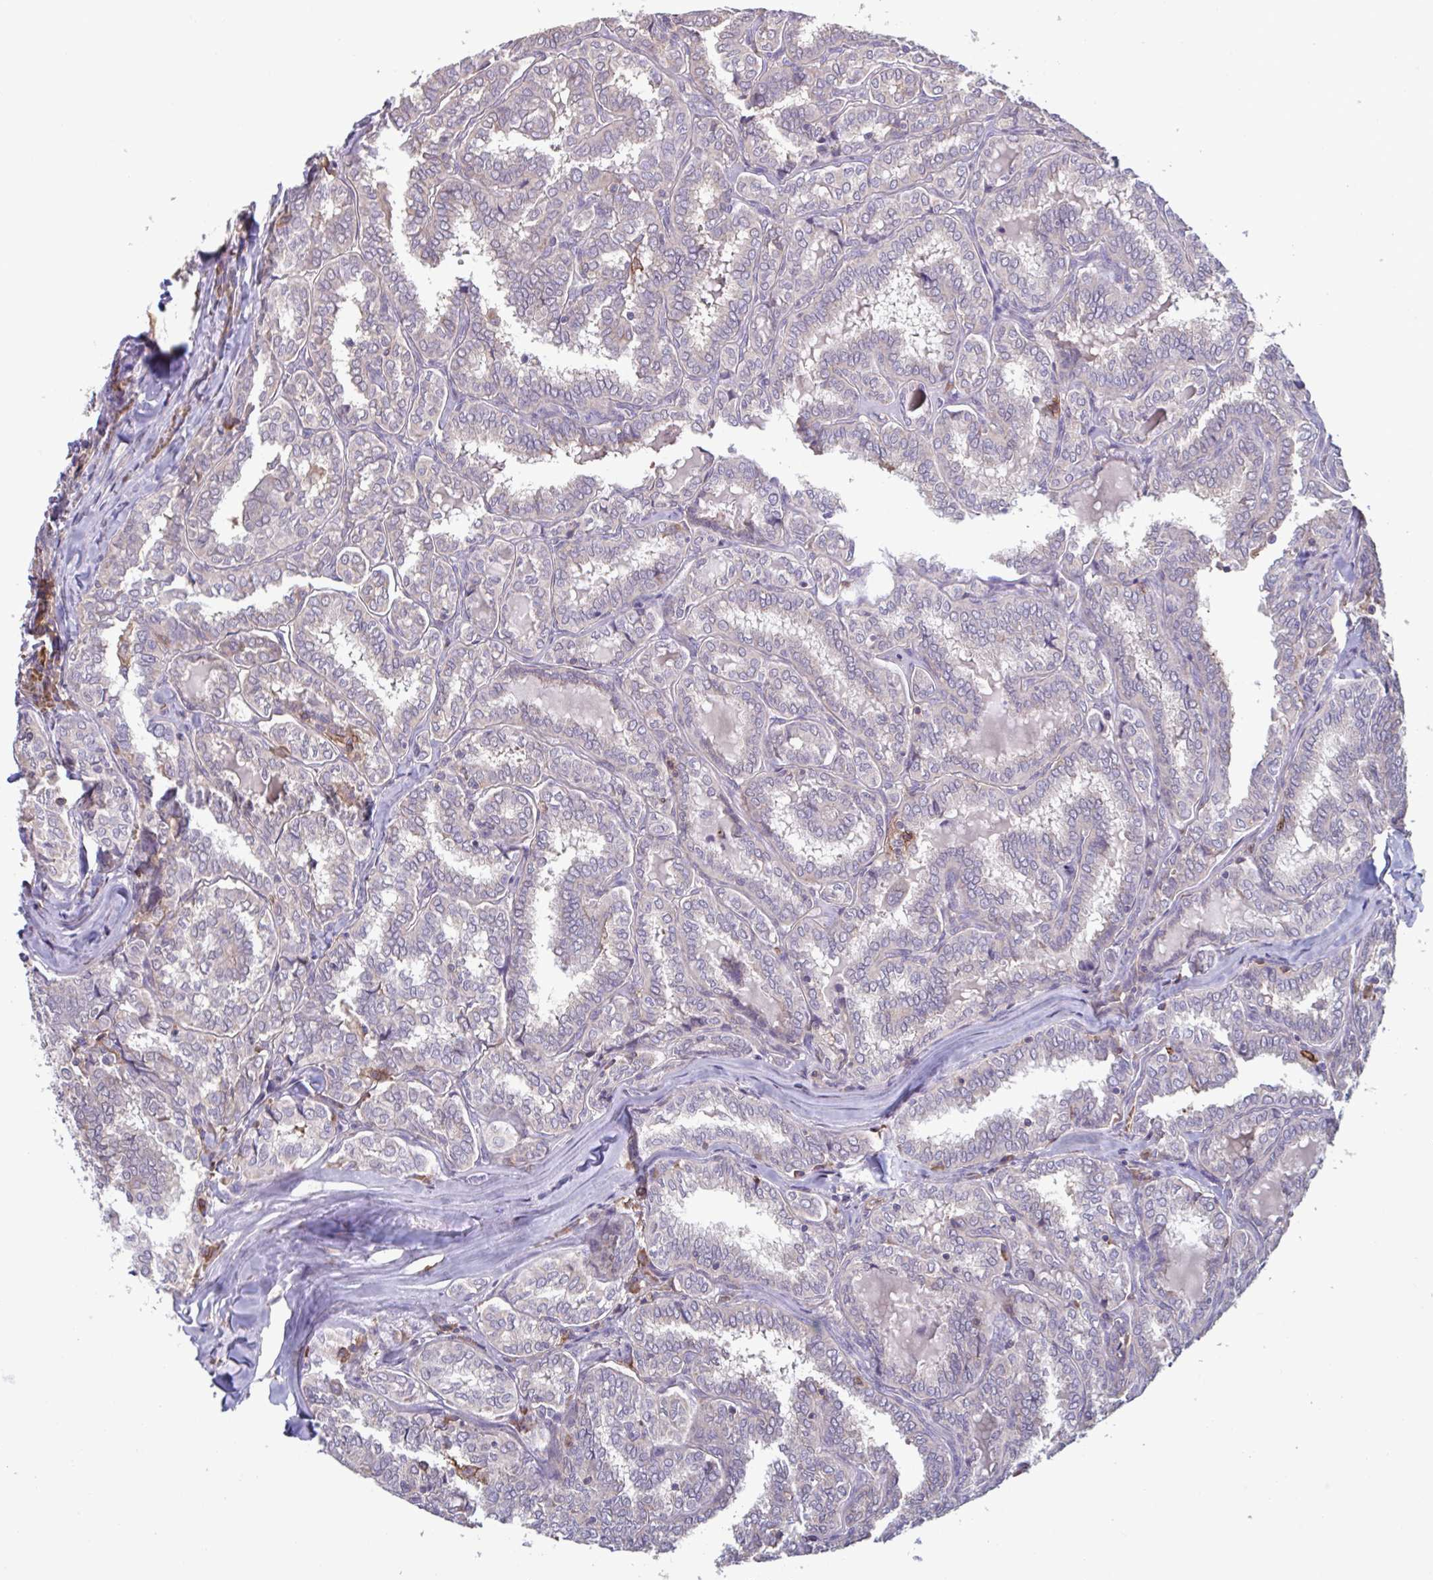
{"staining": {"intensity": "negative", "quantity": "none", "location": "none"}, "tissue": "thyroid cancer", "cell_type": "Tumor cells", "image_type": "cancer", "snomed": [{"axis": "morphology", "description": "Papillary adenocarcinoma, NOS"}, {"axis": "topography", "description": "Thyroid gland"}], "caption": "Photomicrograph shows no significant protein positivity in tumor cells of papillary adenocarcinoma (thyroid).", "gene": "CD1E", "patient": {"sex": "female", "age": 30}}